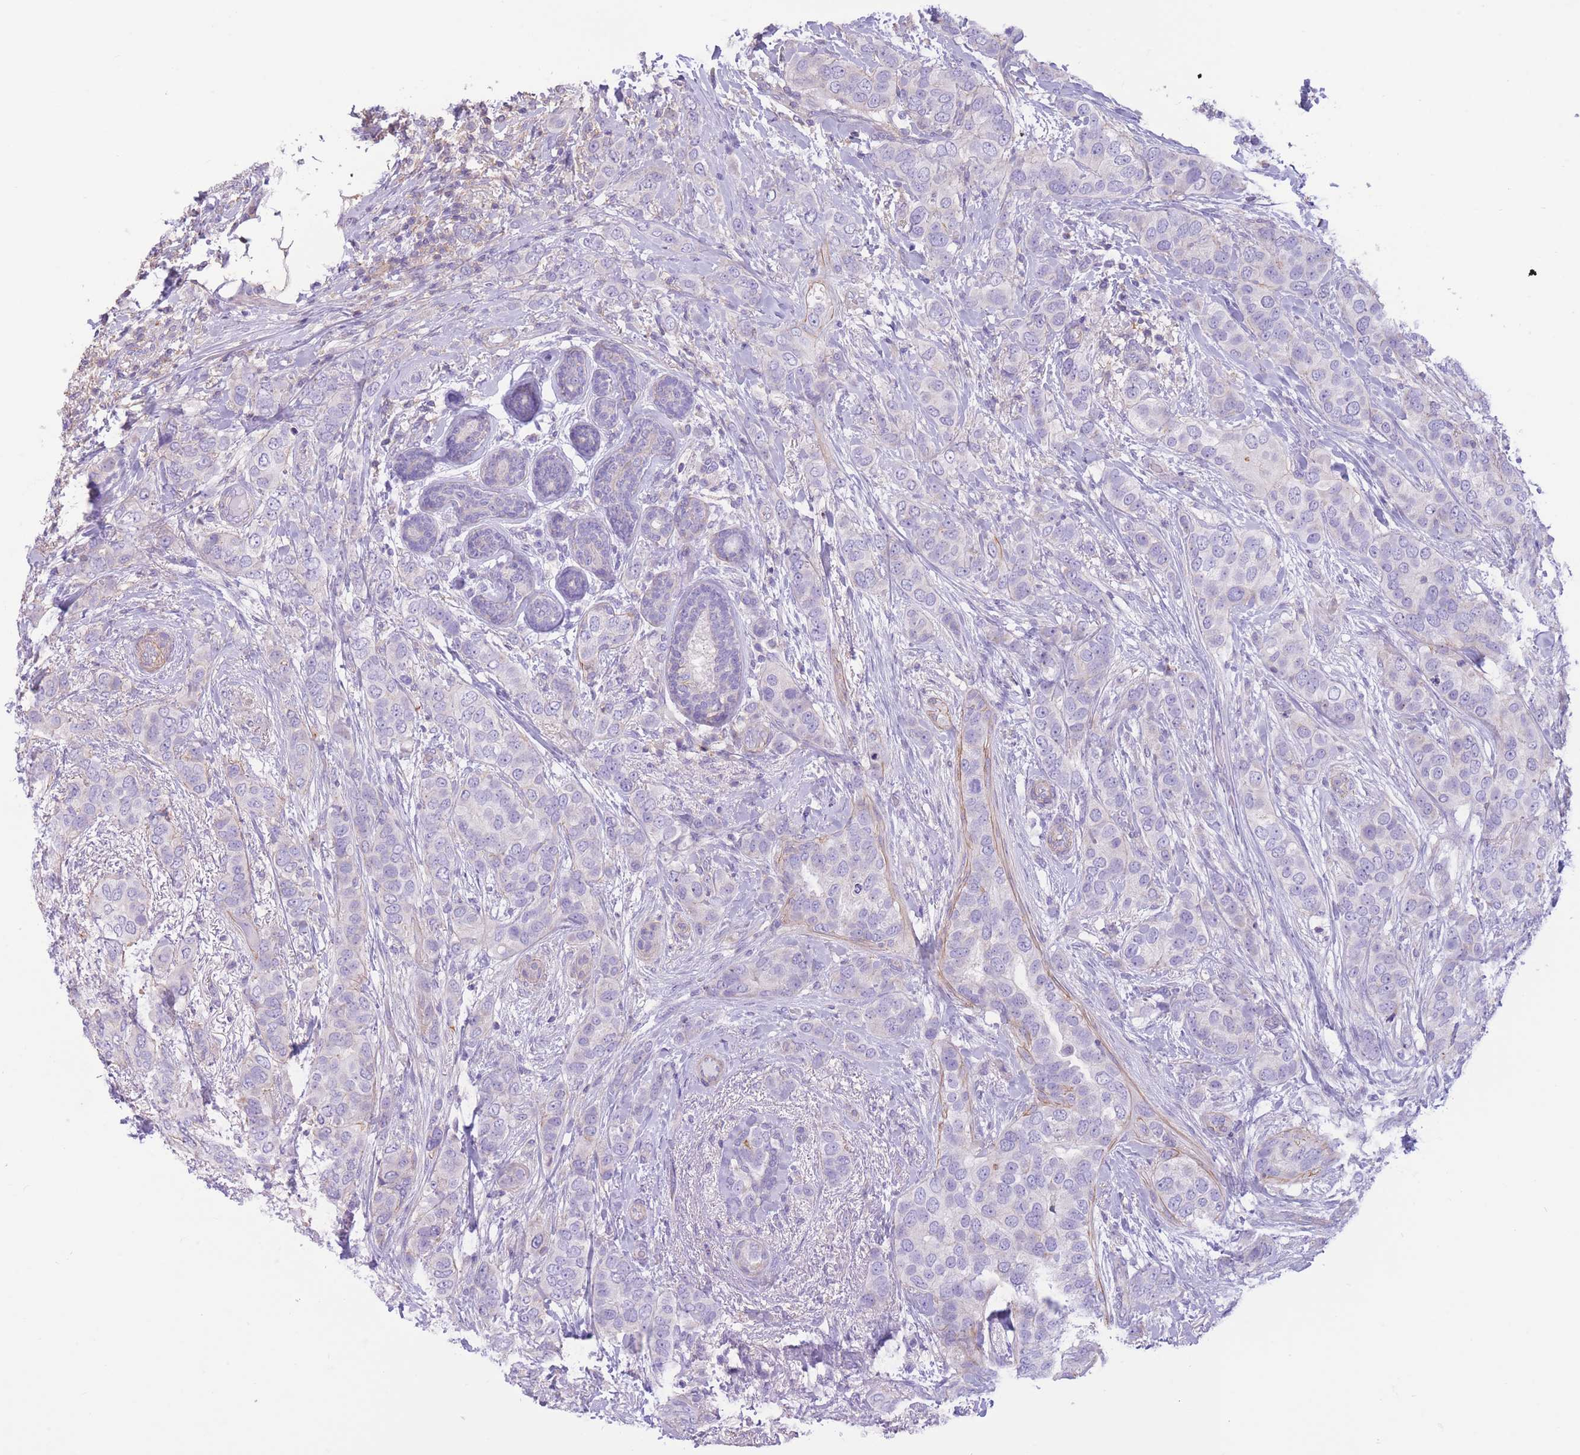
{"staining": {"intensity": "negative", "quantity": "none", "location": "none"}, "tissue": "breast cancer", "cell_type": "Tumor cells", "image_type": "cancer", "snomed": [{"axis": "morphology", "description": "Lobular carcinoma"}, {"axis": "topography", "description": "Breast"}], "caption": "Breast cancer (lobular carcinoma) was stained to show a protein in brown. There is no significant staining in tumor cells.", "gene": "PDHA1", "patient": {"sex": "female", "age": 51}}